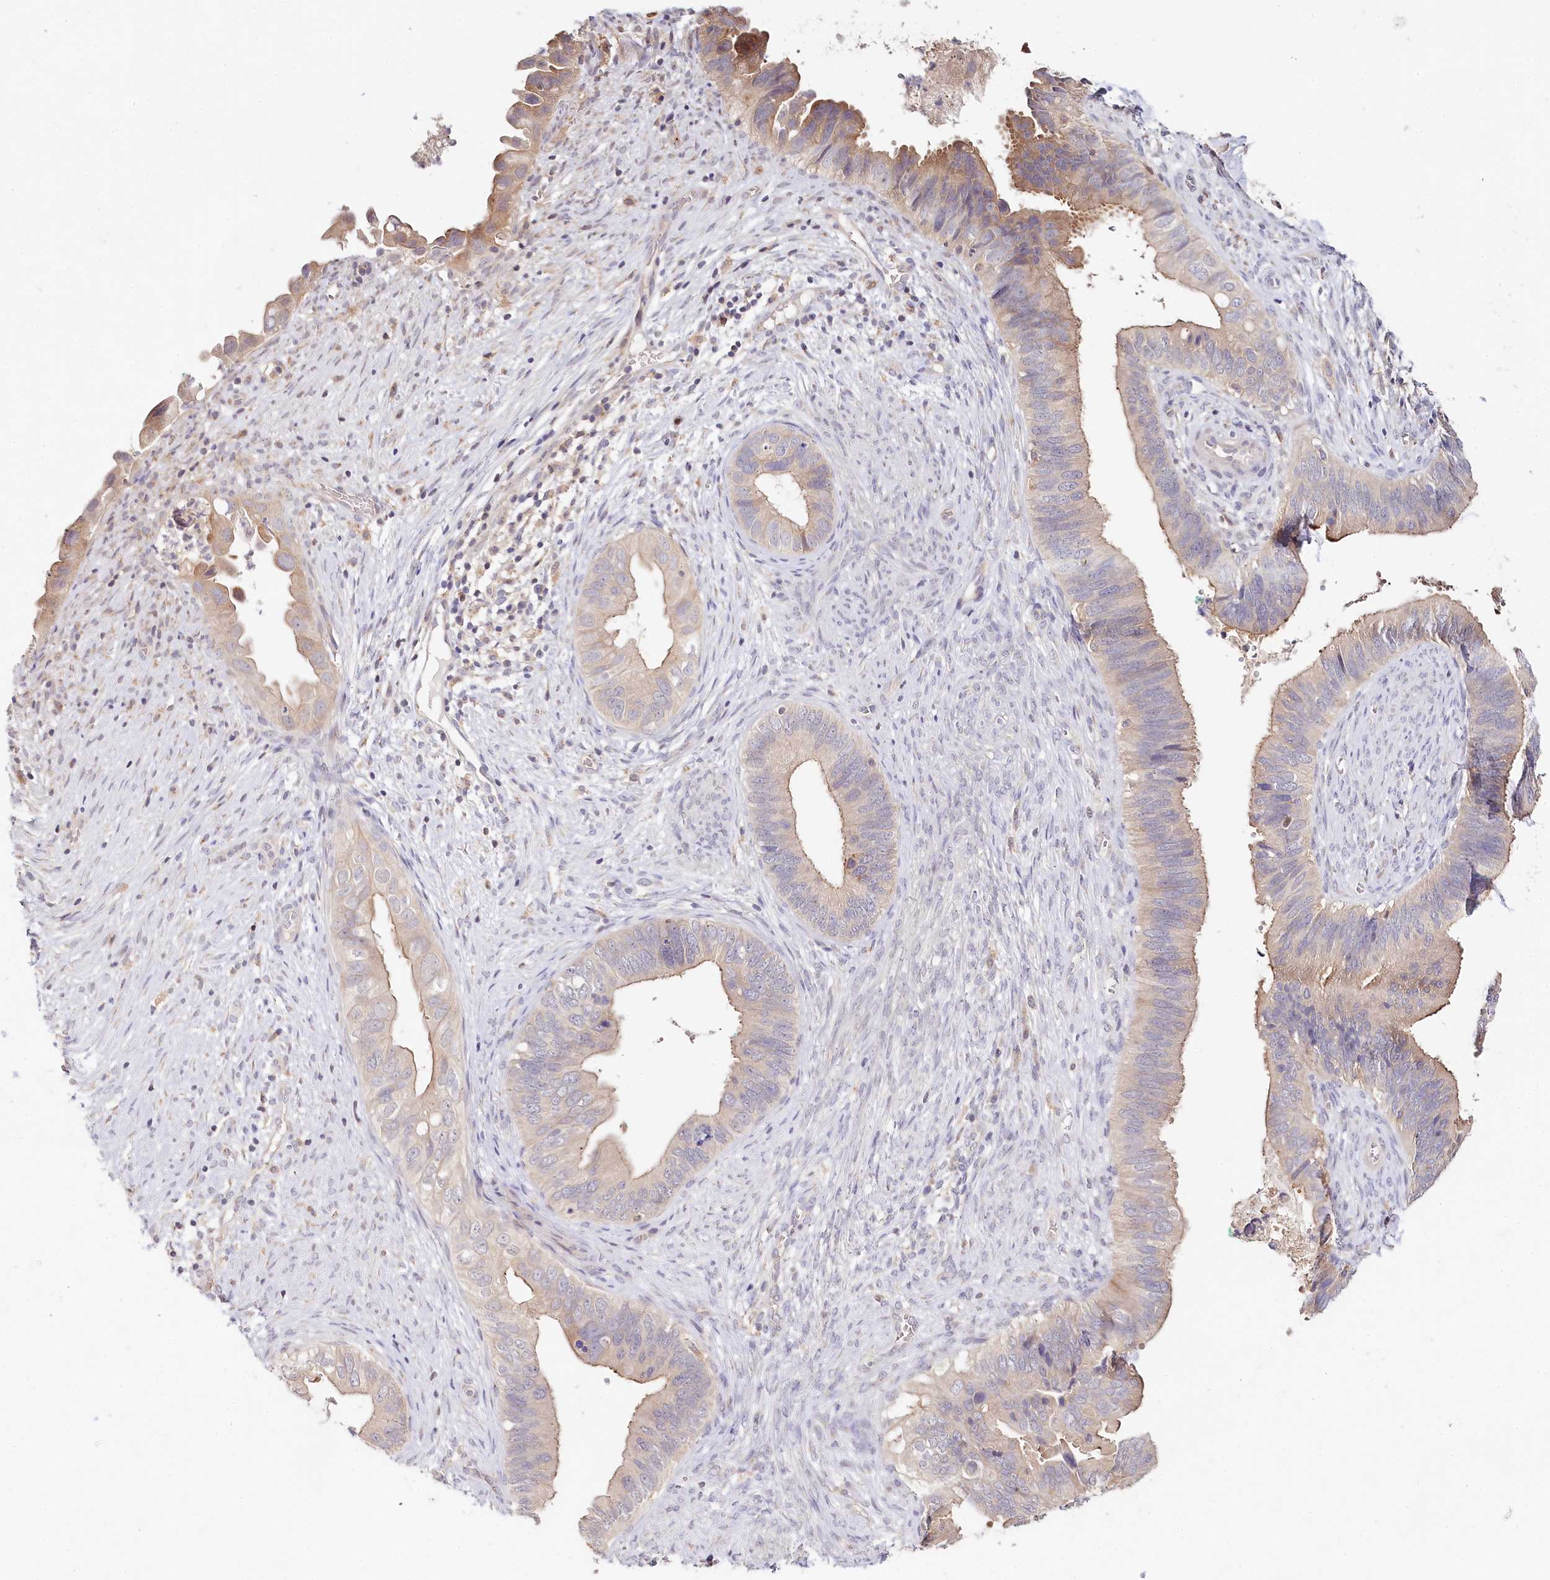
{"staining": {"intensity": "weak", "quantity": "25%-75%", "location": "cytoplasmic/membranous"}, "tissue": "cervical cancer", "cell_type": "Tumor cells", "image_type": "cancer", "snomed": [{"axis": "morphology", "description": "Adenocarcinoma, NOS"}, {"axis": "topography", "description": "Cervix"}], "caption": "Approximately 25%-75% of tumor cells in cervical adenocarcinoma show weak cytoplasmic/membranous protein staining as visualized by brown immunohistochemical staining.", "gene": "DAPK1", "patient": {"sex": "female", "age": 42}}